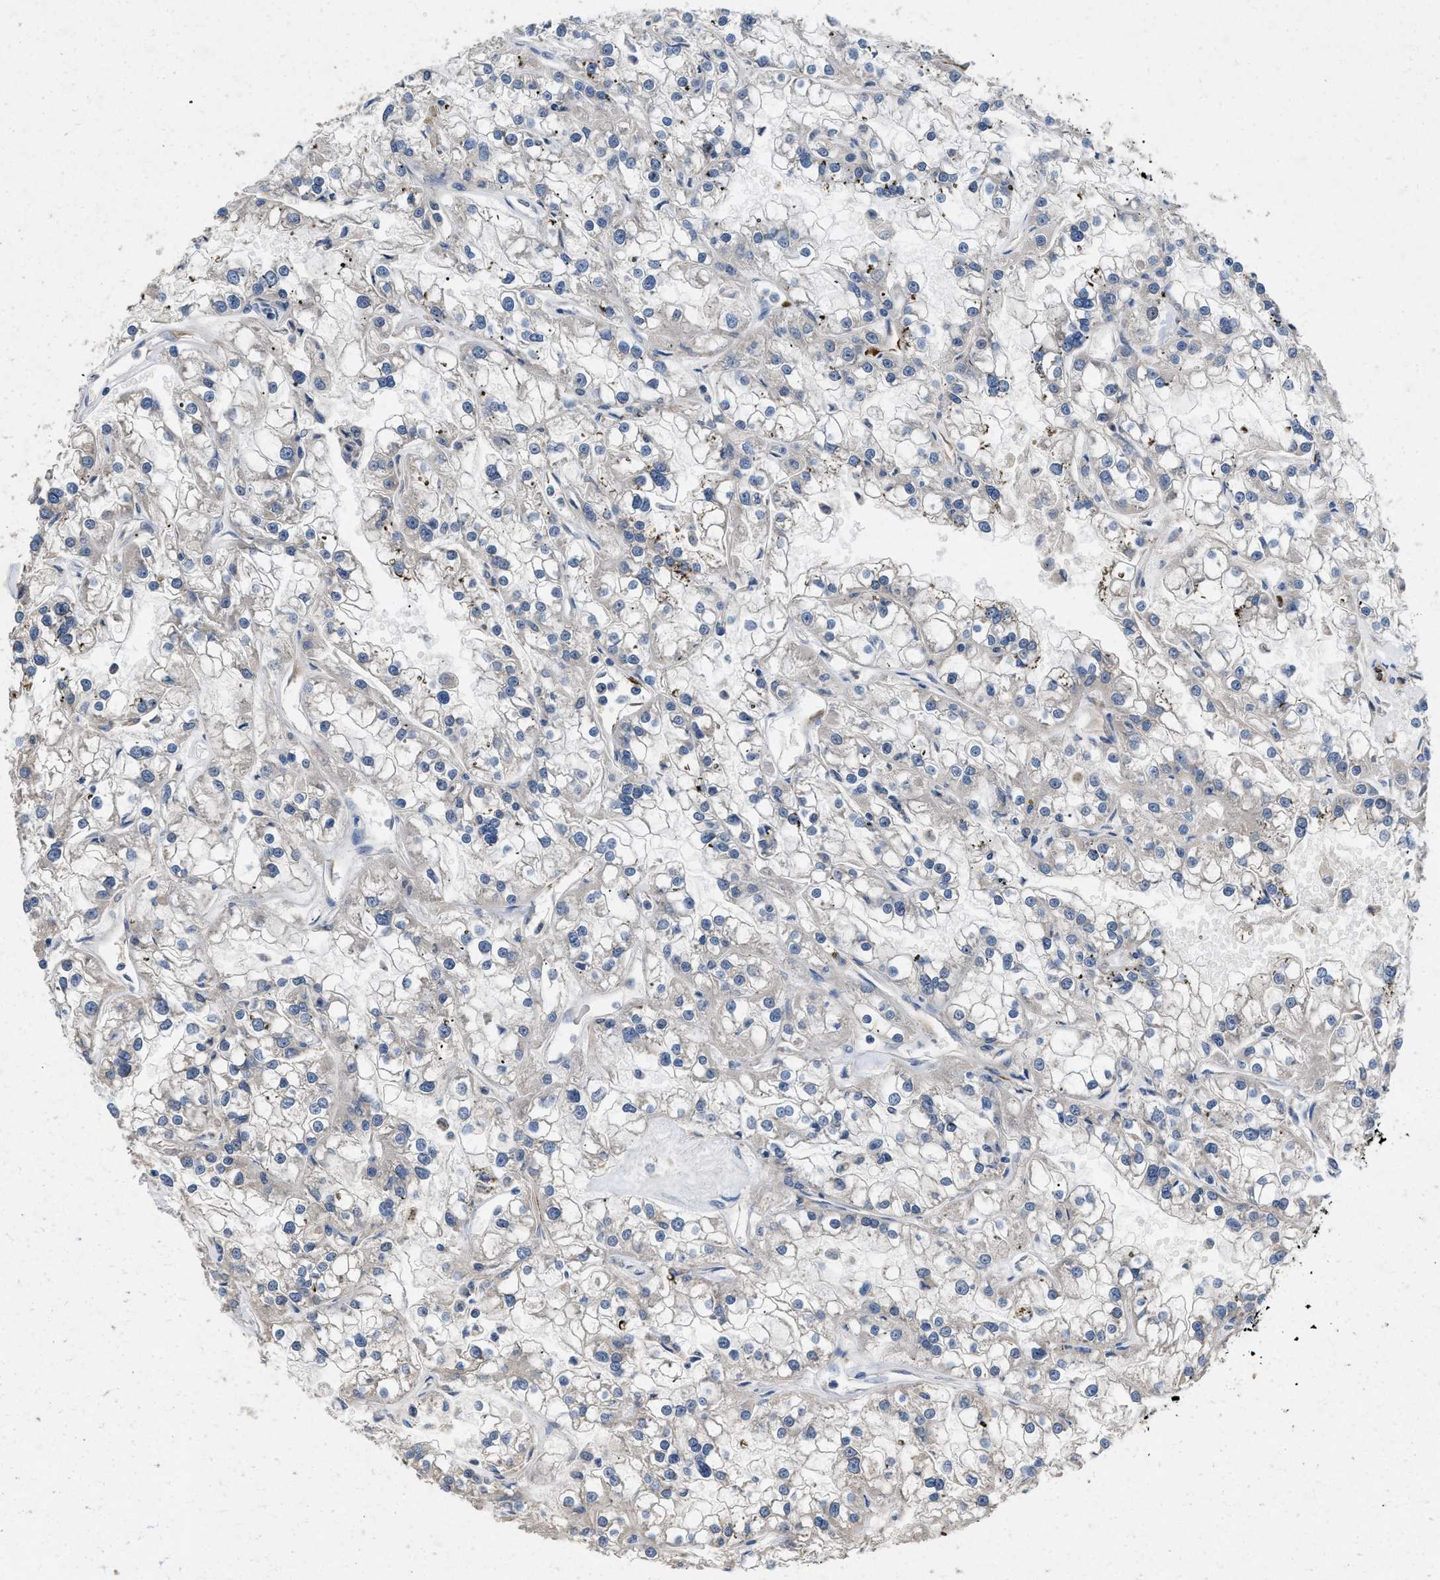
{"staining": {"intensity": "negative", "quantity": "none", "location": "none"}, "tissue": "renal cancer", "cell_type": "Tumor cells", "image_type": "cancer", "snomed": [{"axis": "morphology", "description": "Adenocarcinoma, NOS"}, {"axis": "topography", "description": "Kidney"}], "caption": "Immunohistochemistry (IHC) histopathology image of neoplastic tissue: human adenocarcinoma (renal) stained with DAB (3,3'-diaminobenzidine) demonstrates no significant protein positivity in tumor cells.", "gene": "HSPA12B", "patient": {"sex": "female", "age": 52}}